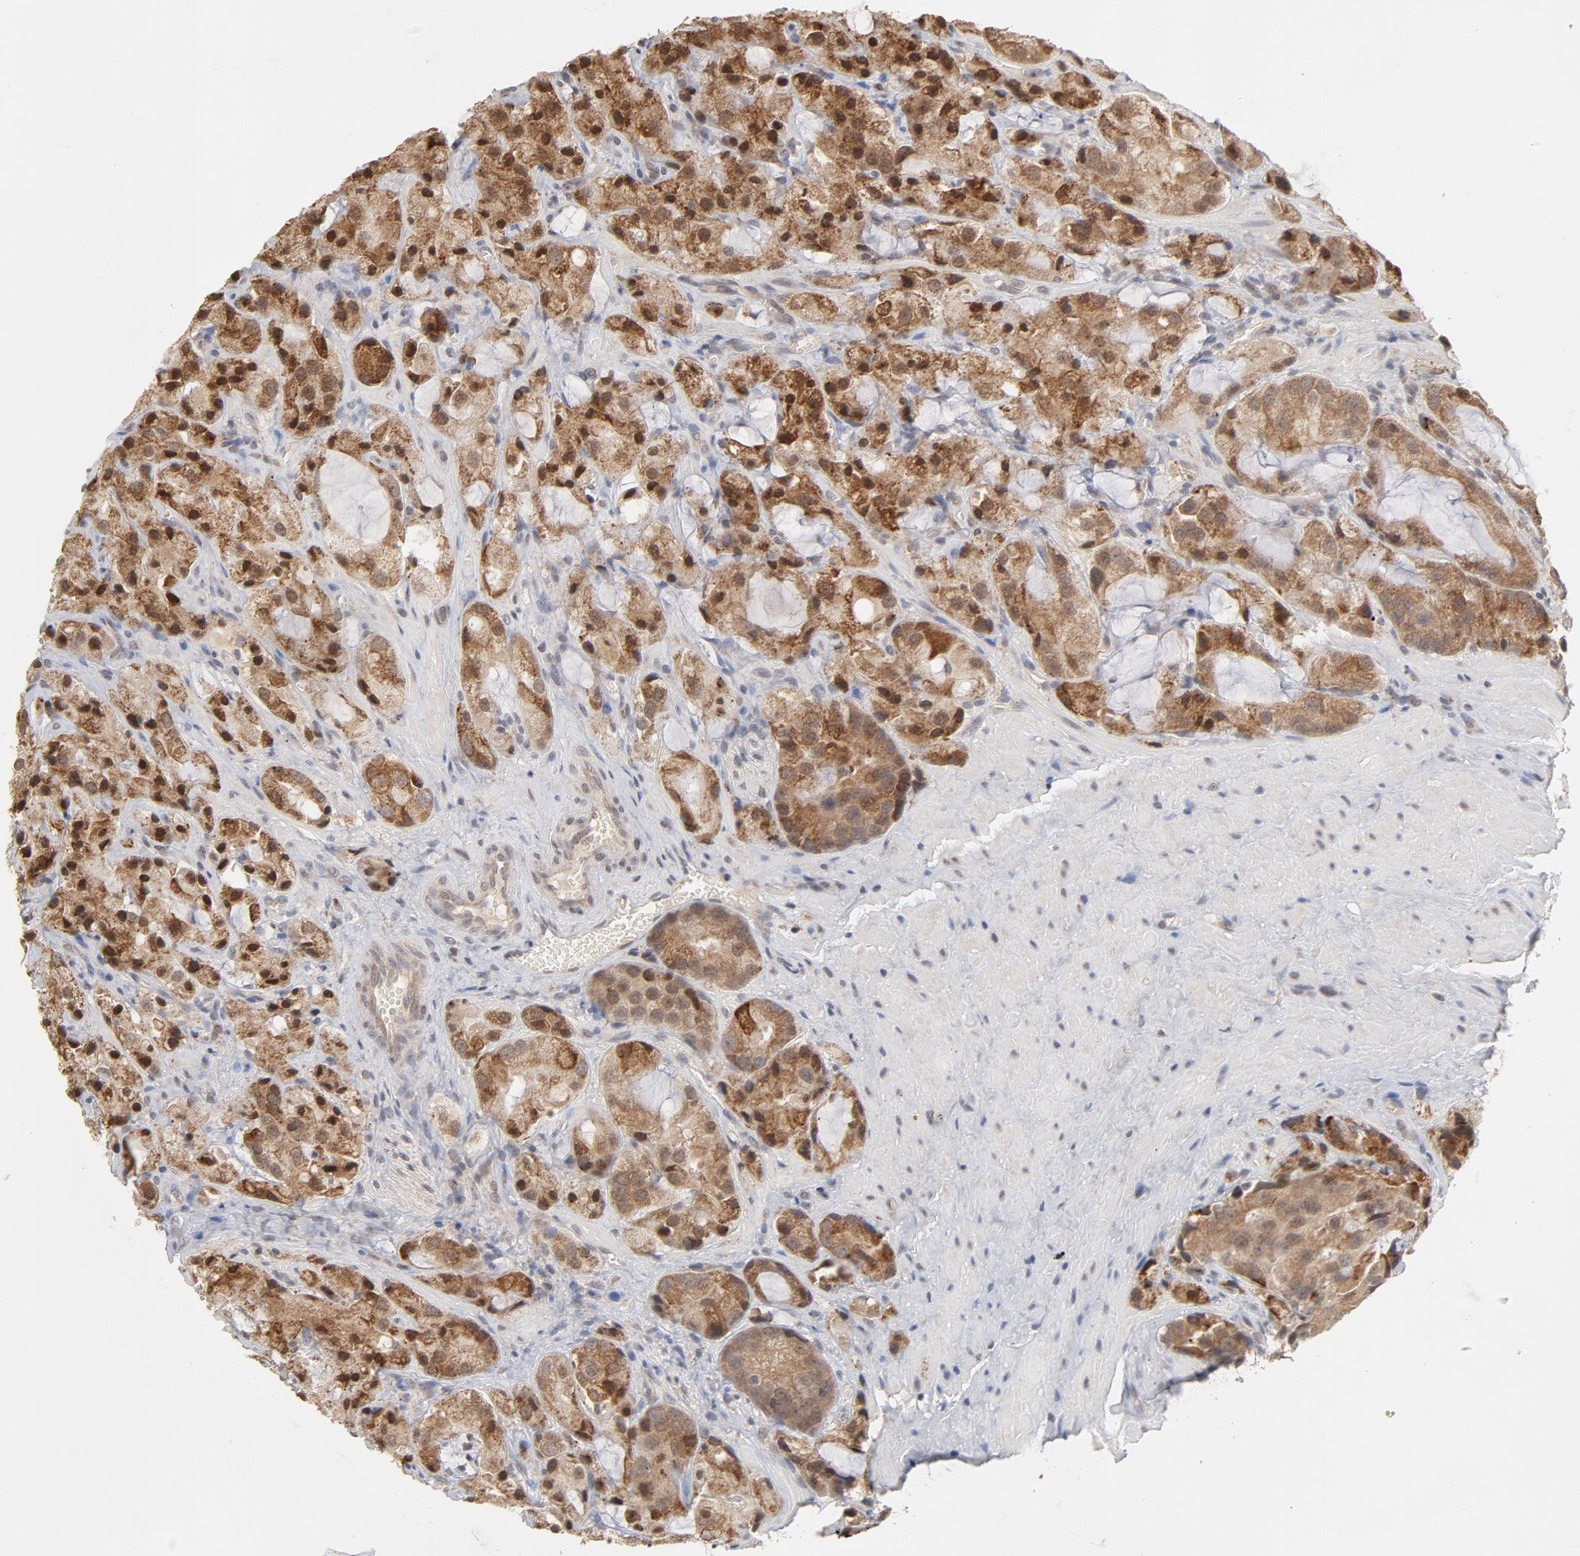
{"staining": {"intensity": "moderate", "quantity": ">75%", "location": "cytoplasmic/membranous,nuclear"}, "tissue": "prostate cancer", "cell_type": "Tumor cells", "image_type": "cancer", "snomed": [{"axis": "morphology", "description": "Adenocarcinoma, High grade"}, {"axis": "topography", "description": "Prostate"}], "caption": "Human adenocarcinoma (high-grade) (prostate) stained with a protein marker demonstrates moderate staining in tumor cells.", "gene": "ARIH1", "patient": {"sex": "male", "age": 70}}